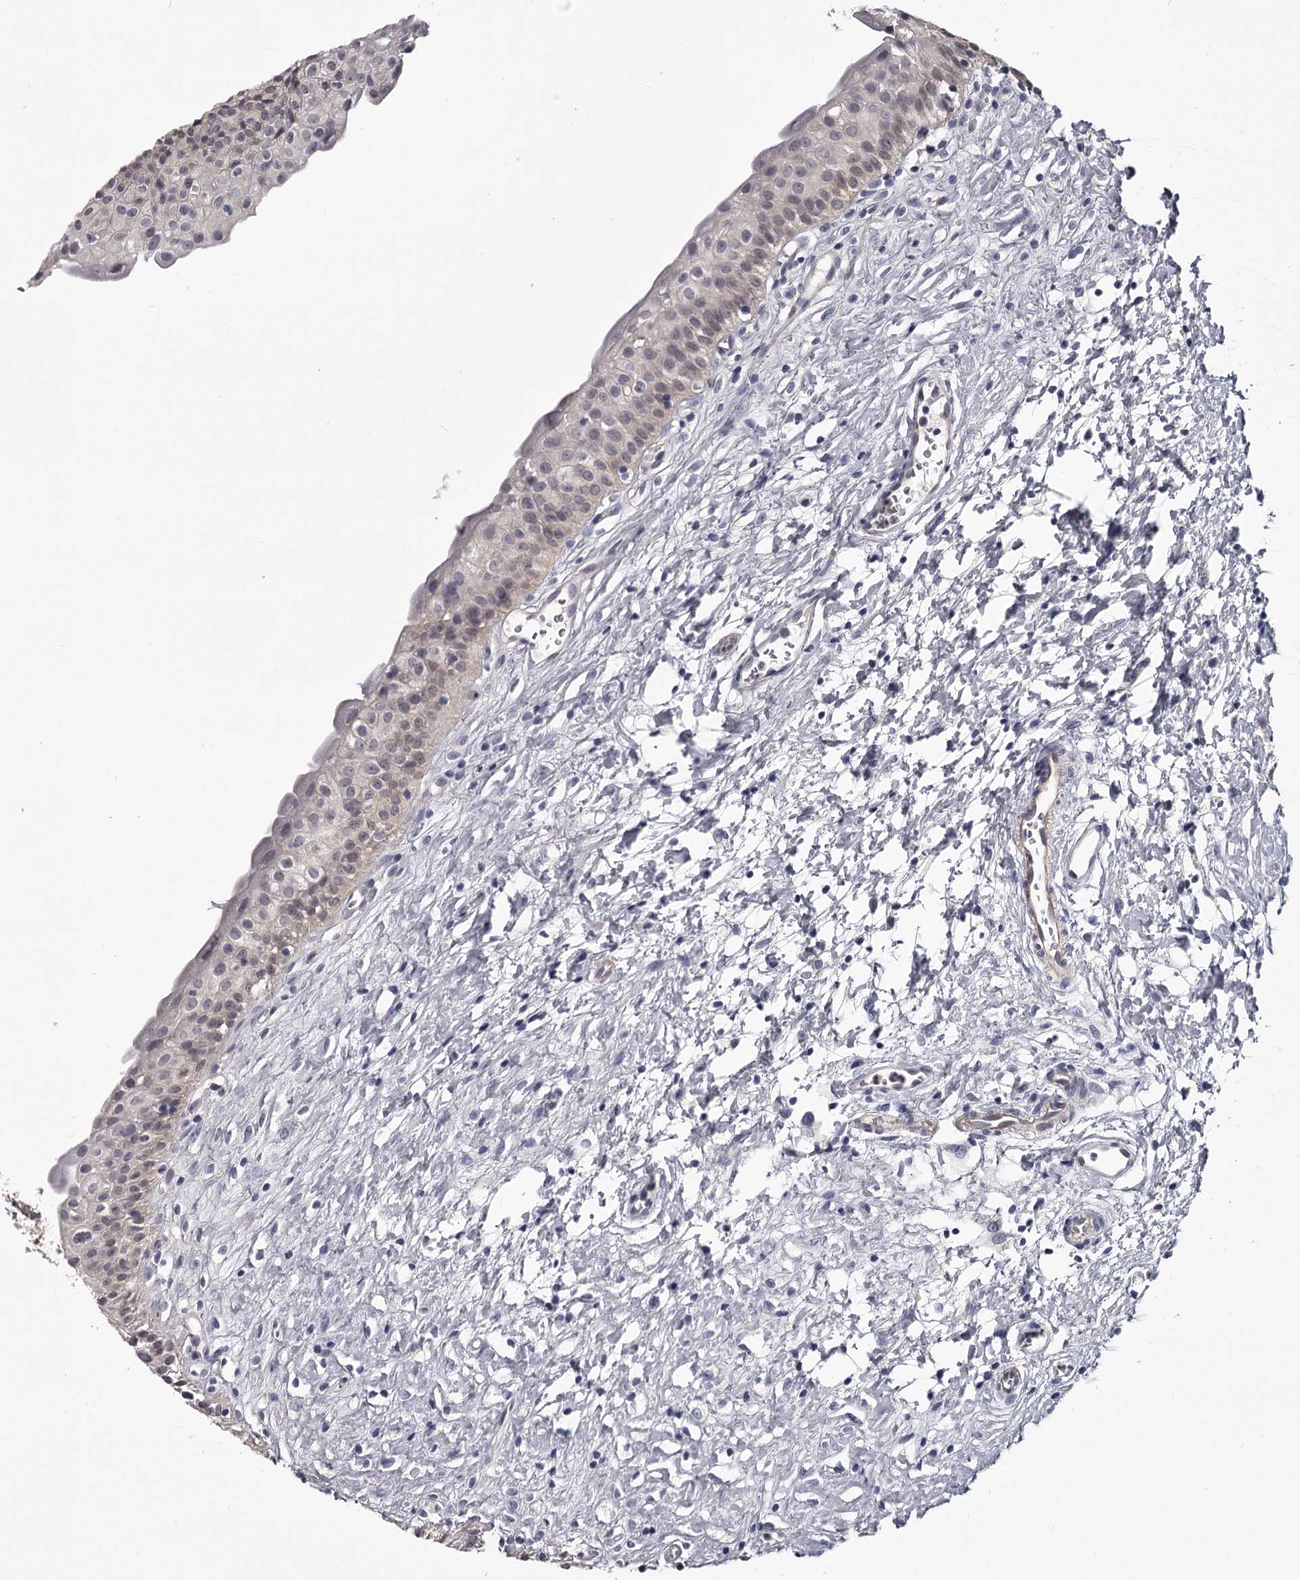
{"staining": {"intensity": "weak", "quantity": "<25%", "location": "cytoplasmic/membranous"}, "tissue": "urinary bladder", "cell_type": "Urothelial cells", "image_type": "normal", "snomed": [{"axis": "morphology", "description": "Normal tissue, NOS"}, {"axis": "topography", "description": "Urinary bladder"}], "caption": "High power microscopy image of an immunohistochemistry histopathology image of benign urinary bladder, revealing no significant staining in urothelial cells. (DAB IHC with hematoxylin counter stain).", "gene": "GSTO1", "patient": {"sex": "male", "age": 51}}